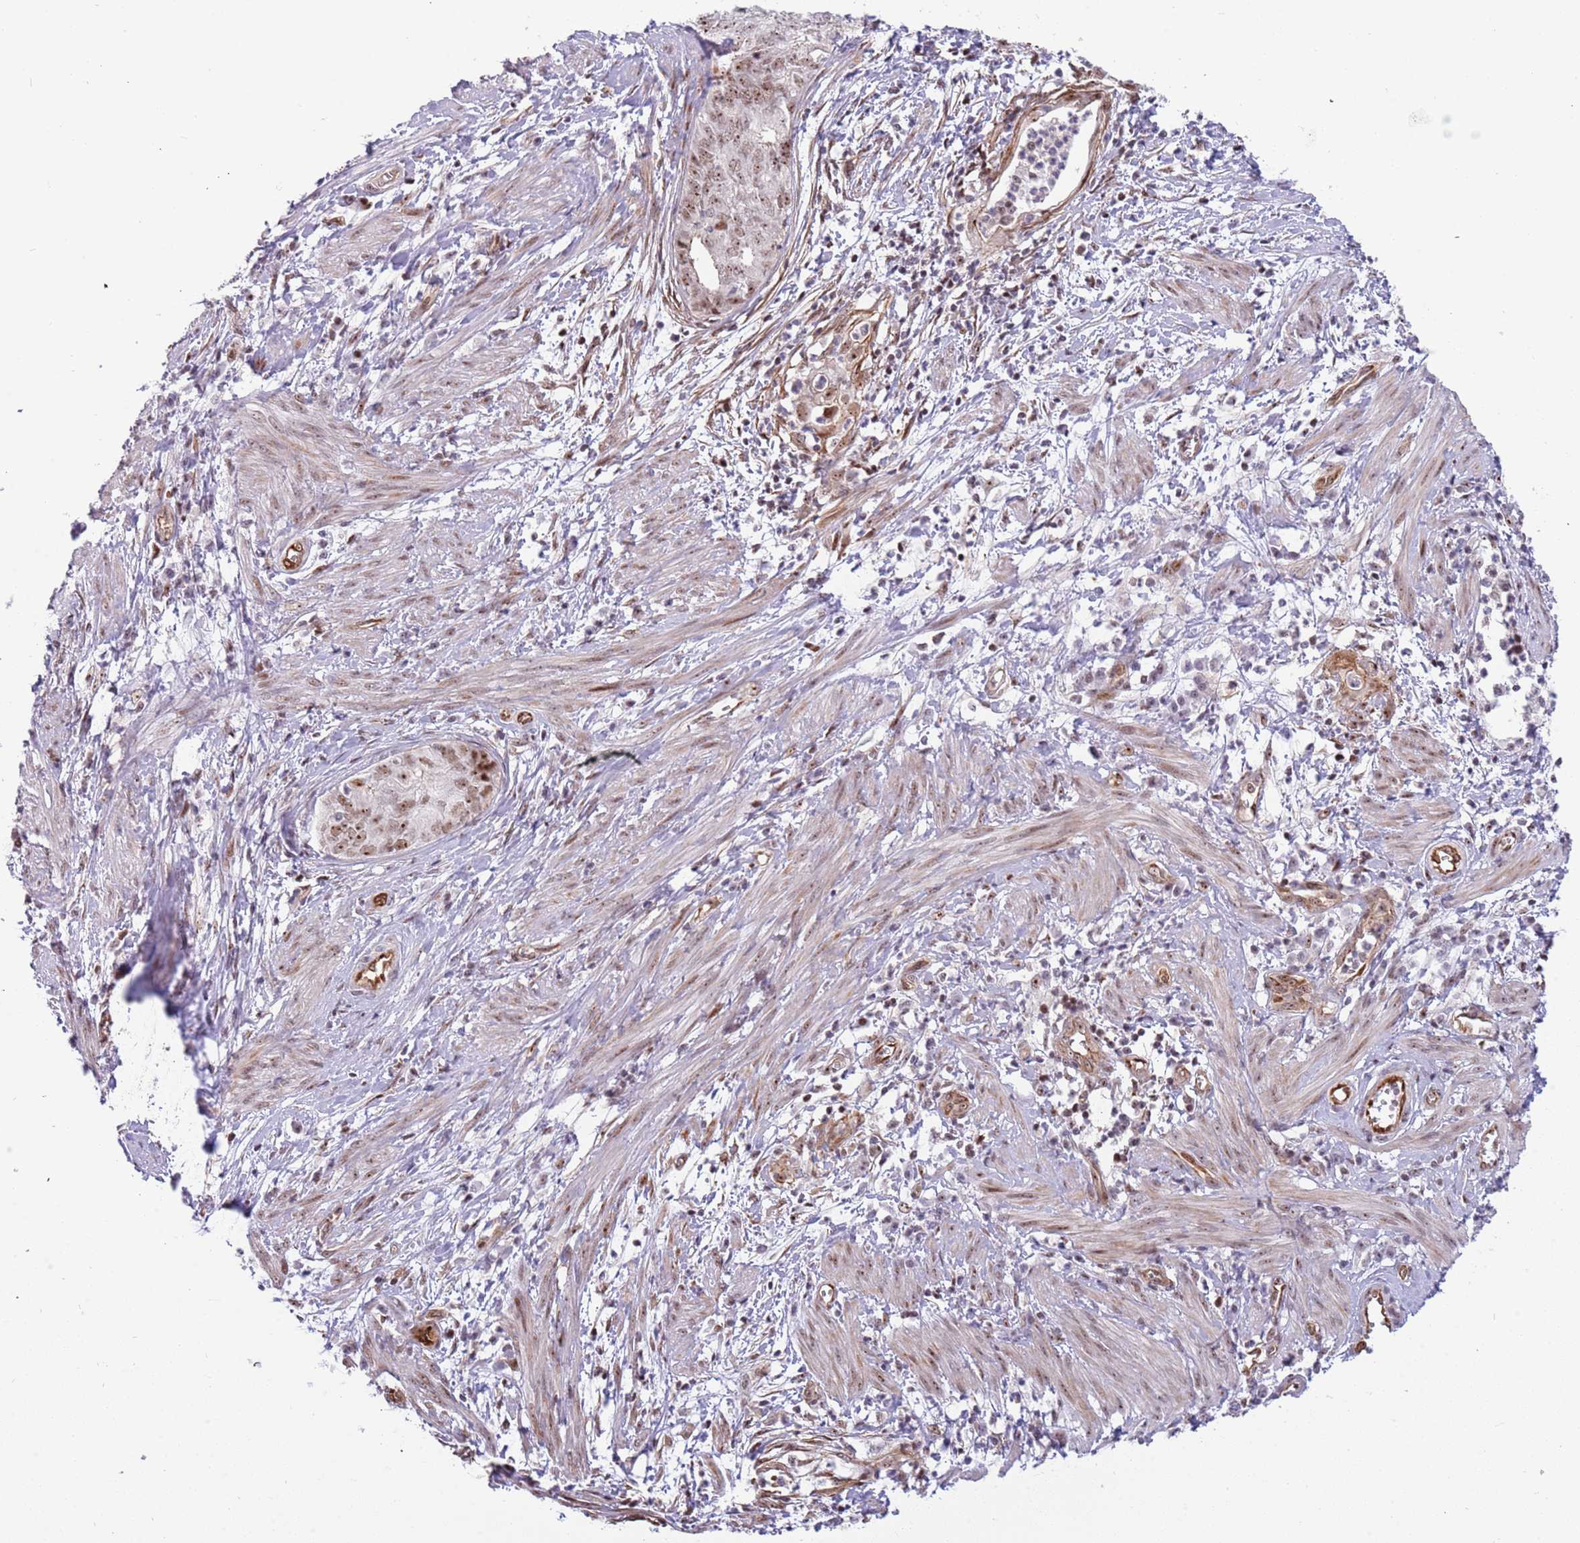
{"staining": {"intensity": "moderate", "quantity": ">75%", "location": "nuclear"}, "tissue": "endometrial cancer", "cell_type": "Tumor cells", "image_type": "cancer", "snomed": [{"axis": "morphology", "description": "Adenocarcinoma, NOS"}, {"axis": "topography", "description": "Endometrium"}], "caption": "Immunohistochemical staining of human endometrial cancer (adenocarcinoma) shows medium levels of moderate nuclear staining in approximately >75% of tumor cells.", "gene": "LRMDA", "patient": {"sex": "female", "age": 68}}